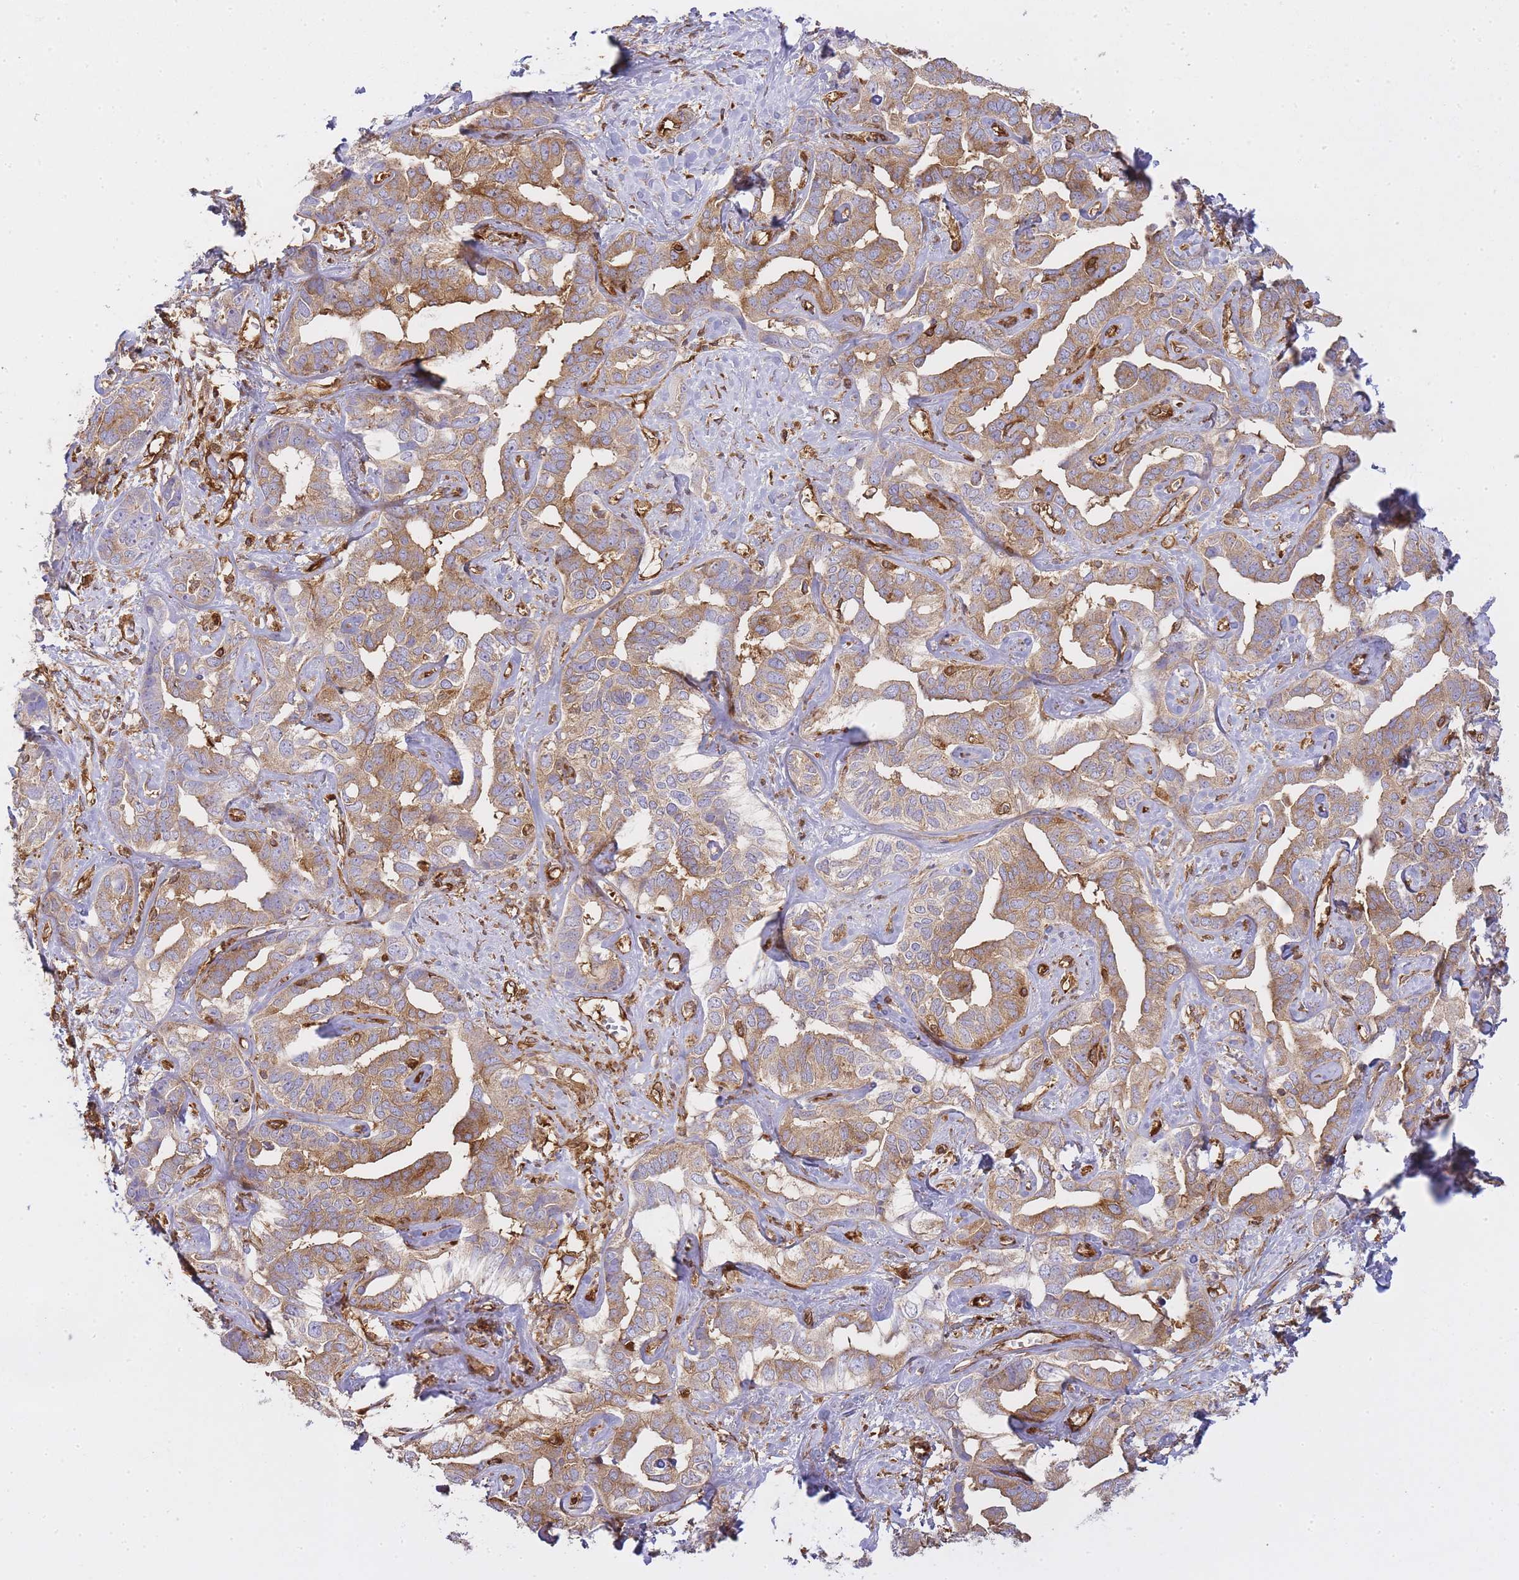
{"staining": {"intensity": "moderate", "quantity": "25%-75%", "location": "cytoplasmic/membranous"}, "tissue": "liver cancer", "cell_type": "Tumor cells", "image_type": "cancer", "snomed": [{"axis": "morphology", "description": "Cholangiocarcinoma"}, {"axis": "topography", "description": "Liver"}], "caption": "Protein expression analysis of human liver cholangiocarcinoma reveals moderate cytoplasmic/membranous staining in about 25%-75% of tumor cells. The staining is performed using DAB (3,3'-diaminobenzidine) brown chromogen to label protein expression. The nuclei are counter-stained blue using hematoxylin.", "gene": "MSN", "patient": {"sex": "male", "age": 59}}